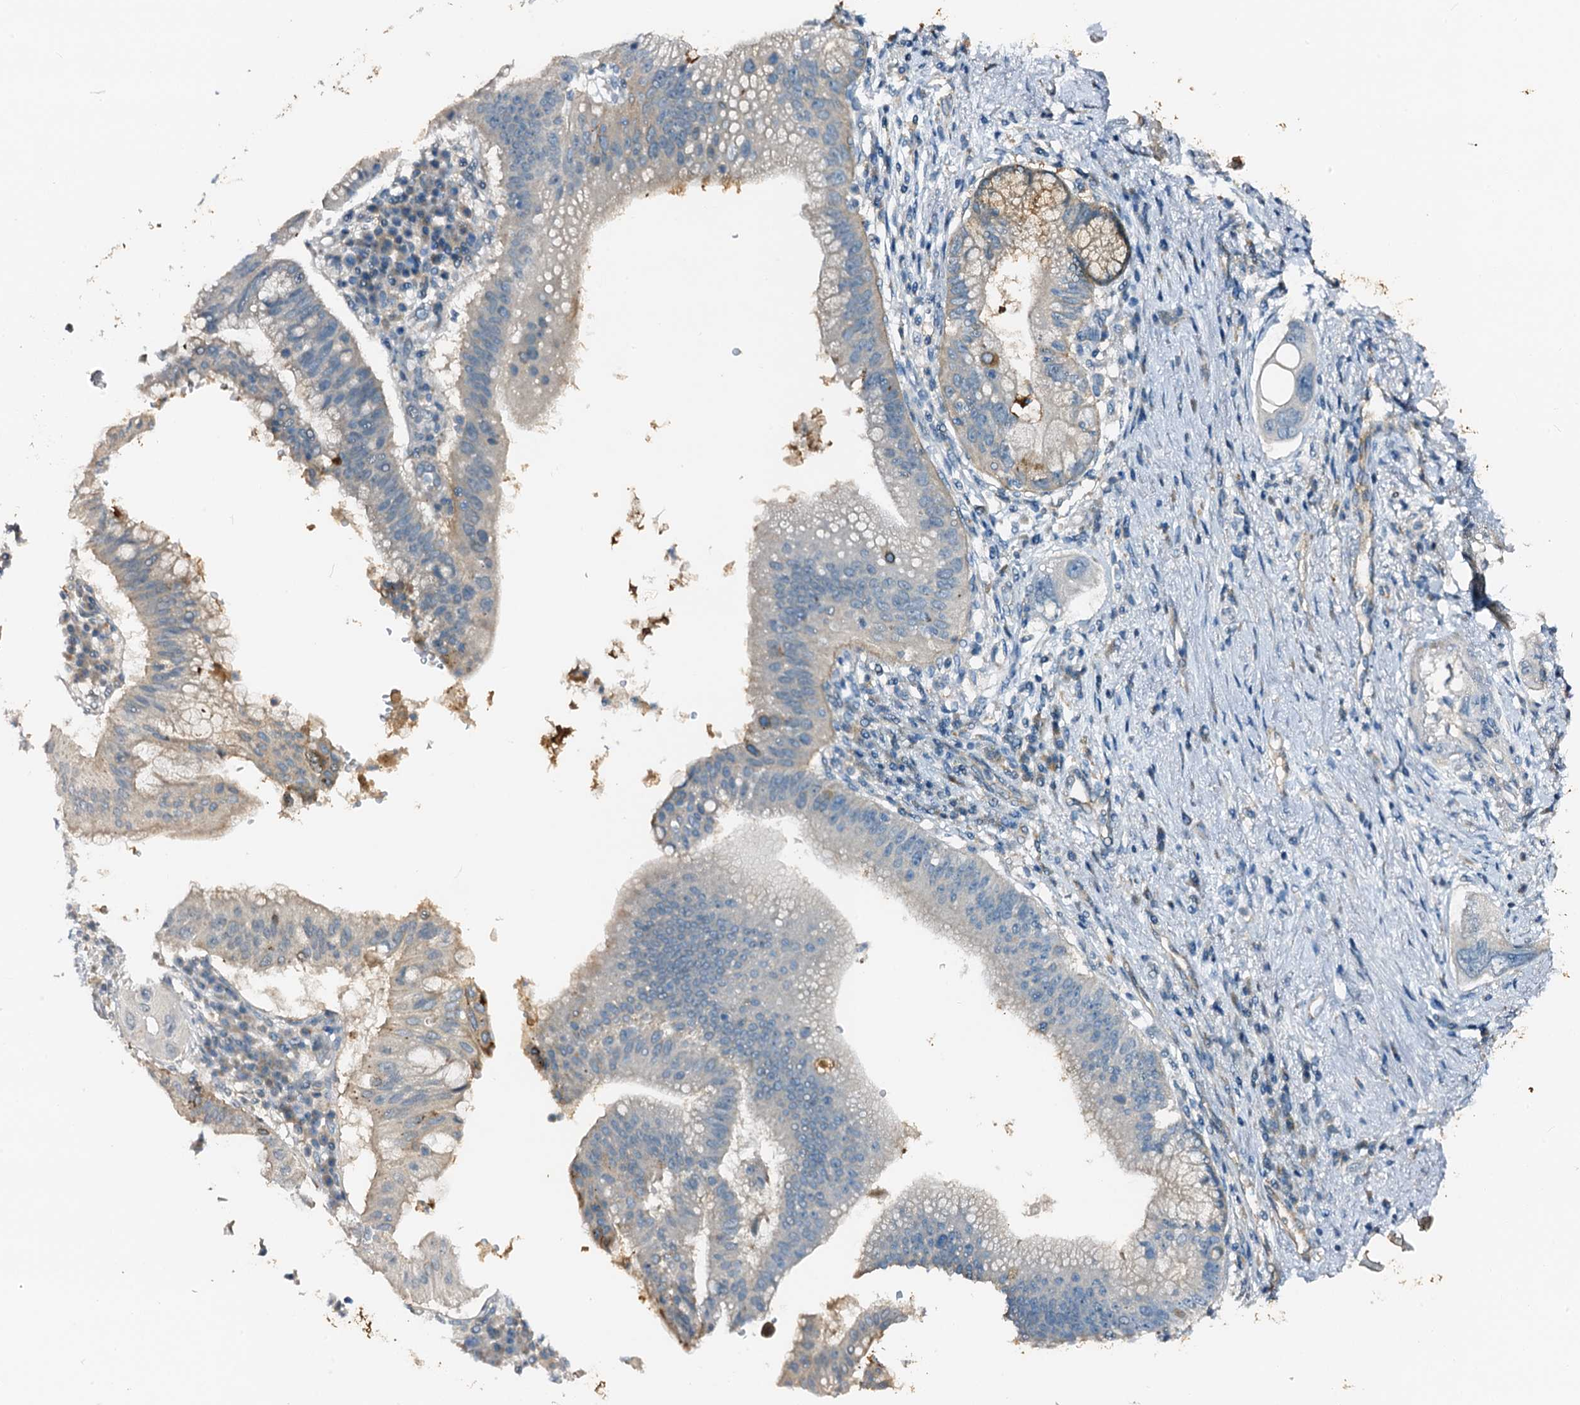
{"staining": {"intensity": "moderate", "quantity": "<25%", "location": "cytoplasmic/membranous"}, "tissue": "pancreatic cancer", "cell_type": "Tumor cells", "image_type": "cancer", "snomed": [{"axis": "morphology", "description": "Adenocarcinoma, NOS"}, {"axis": "topography", "description": "Pancreas"}], "caption": "Pancreatic cancer (adenocarcinoma) tissue reveals moderate cytoplasmic/membranous staining in about <25% of tumor cells The protein is shown in brown color, while the nuclei are stained blue.", "gene": "ZNF606", "patient": {"sex": "male", "age": 68}}